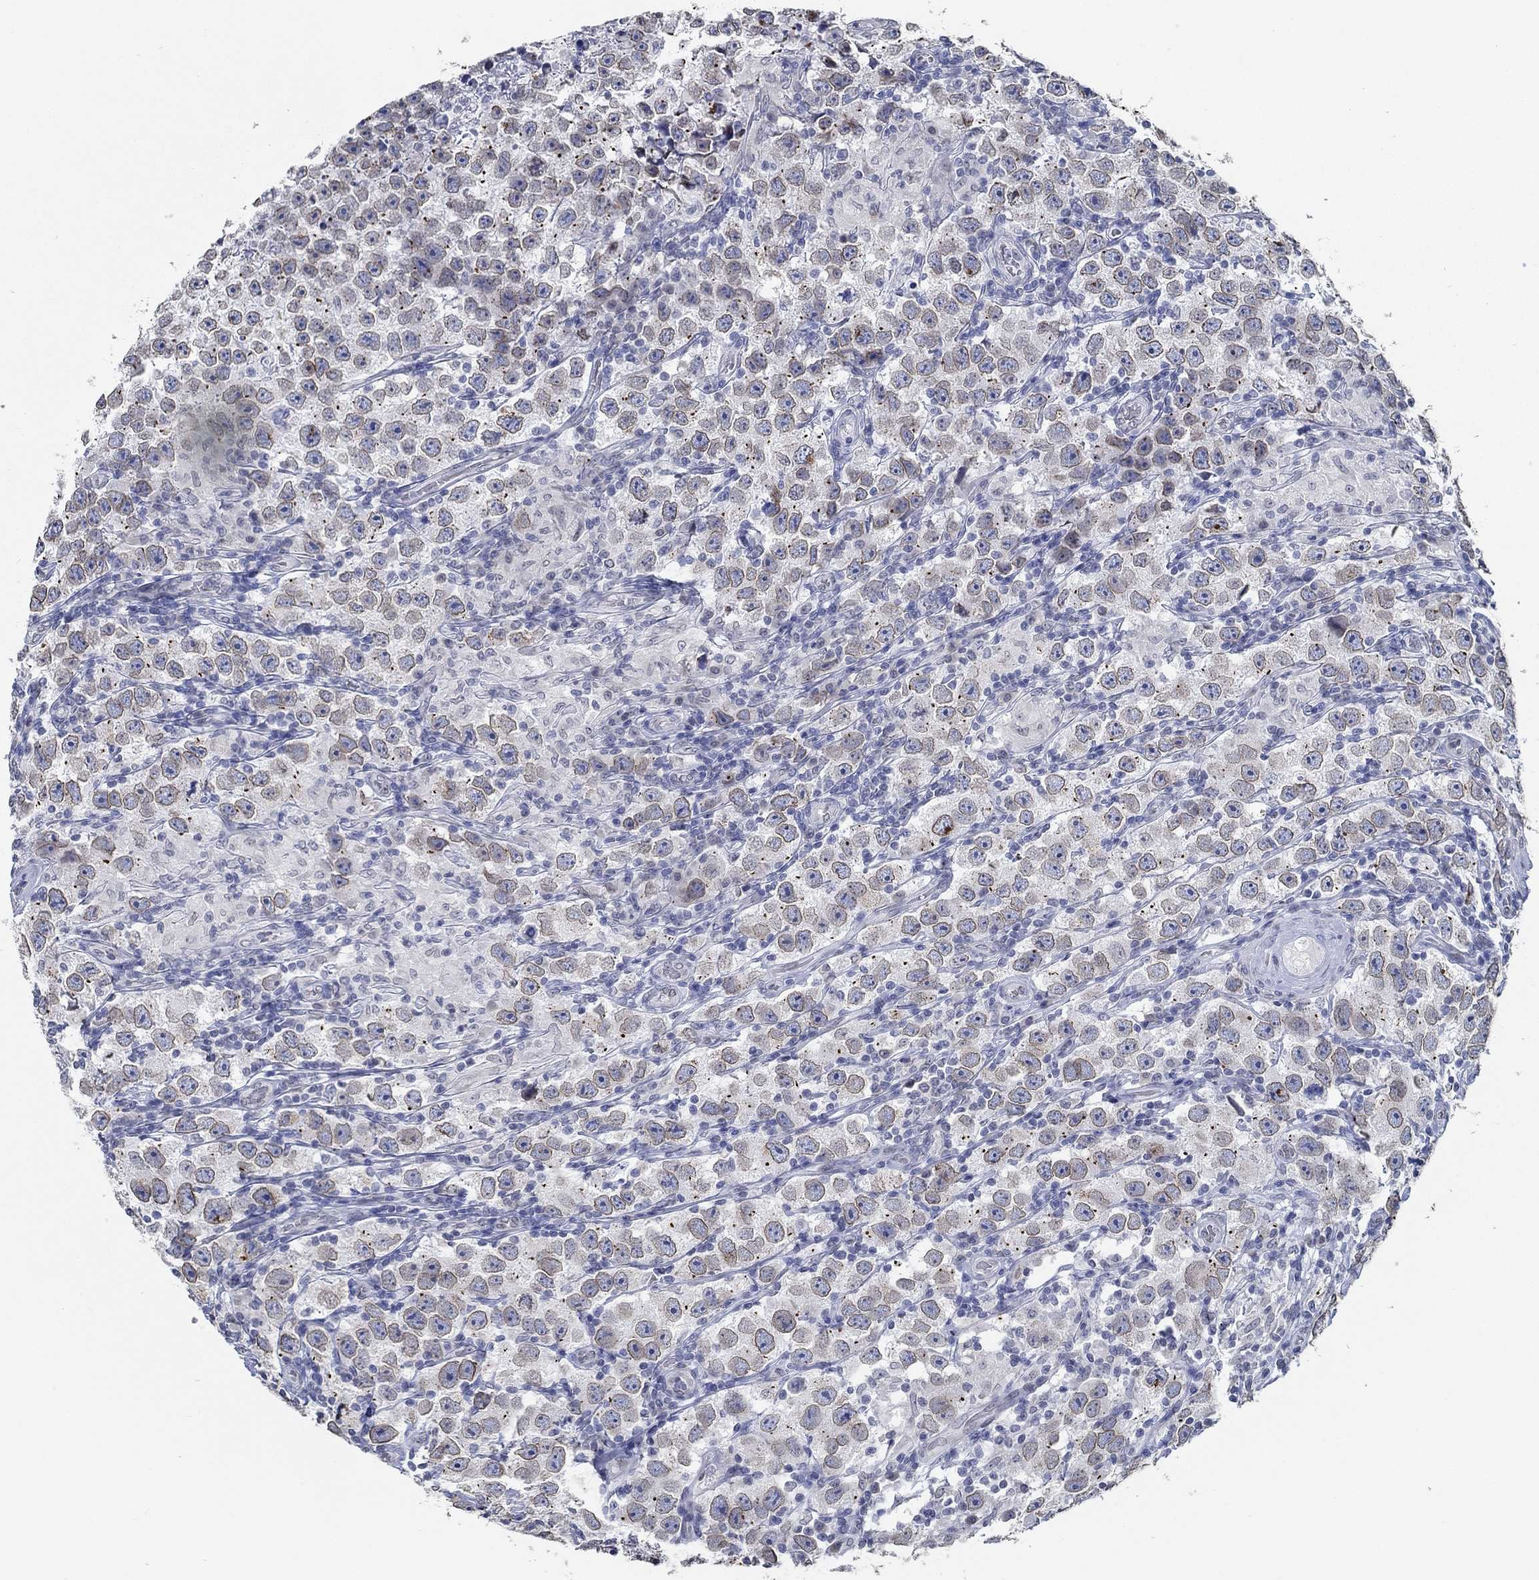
{"staining": {"intensity": "moderate", "quantity": "25%-75%", "location": "cytoplasmic/membranous,nuclear"}, "tissue": "testis cancer", "cell_type": "Tumor cells", "image_type": "cancer", "snomed": [{"axis": "morphology", "description": "Seminoma, NOS"}, {"axis": "topography", "description": "Testis"}], "caption": "The histopathology image demonstrates a brown stain indicating the presence of a protein in the cytoplasmic/membranous and nuclear of tumor cells in testis seminoma.", "gene": "NUP155", "patient": {"sex": "male", "age": 26}}